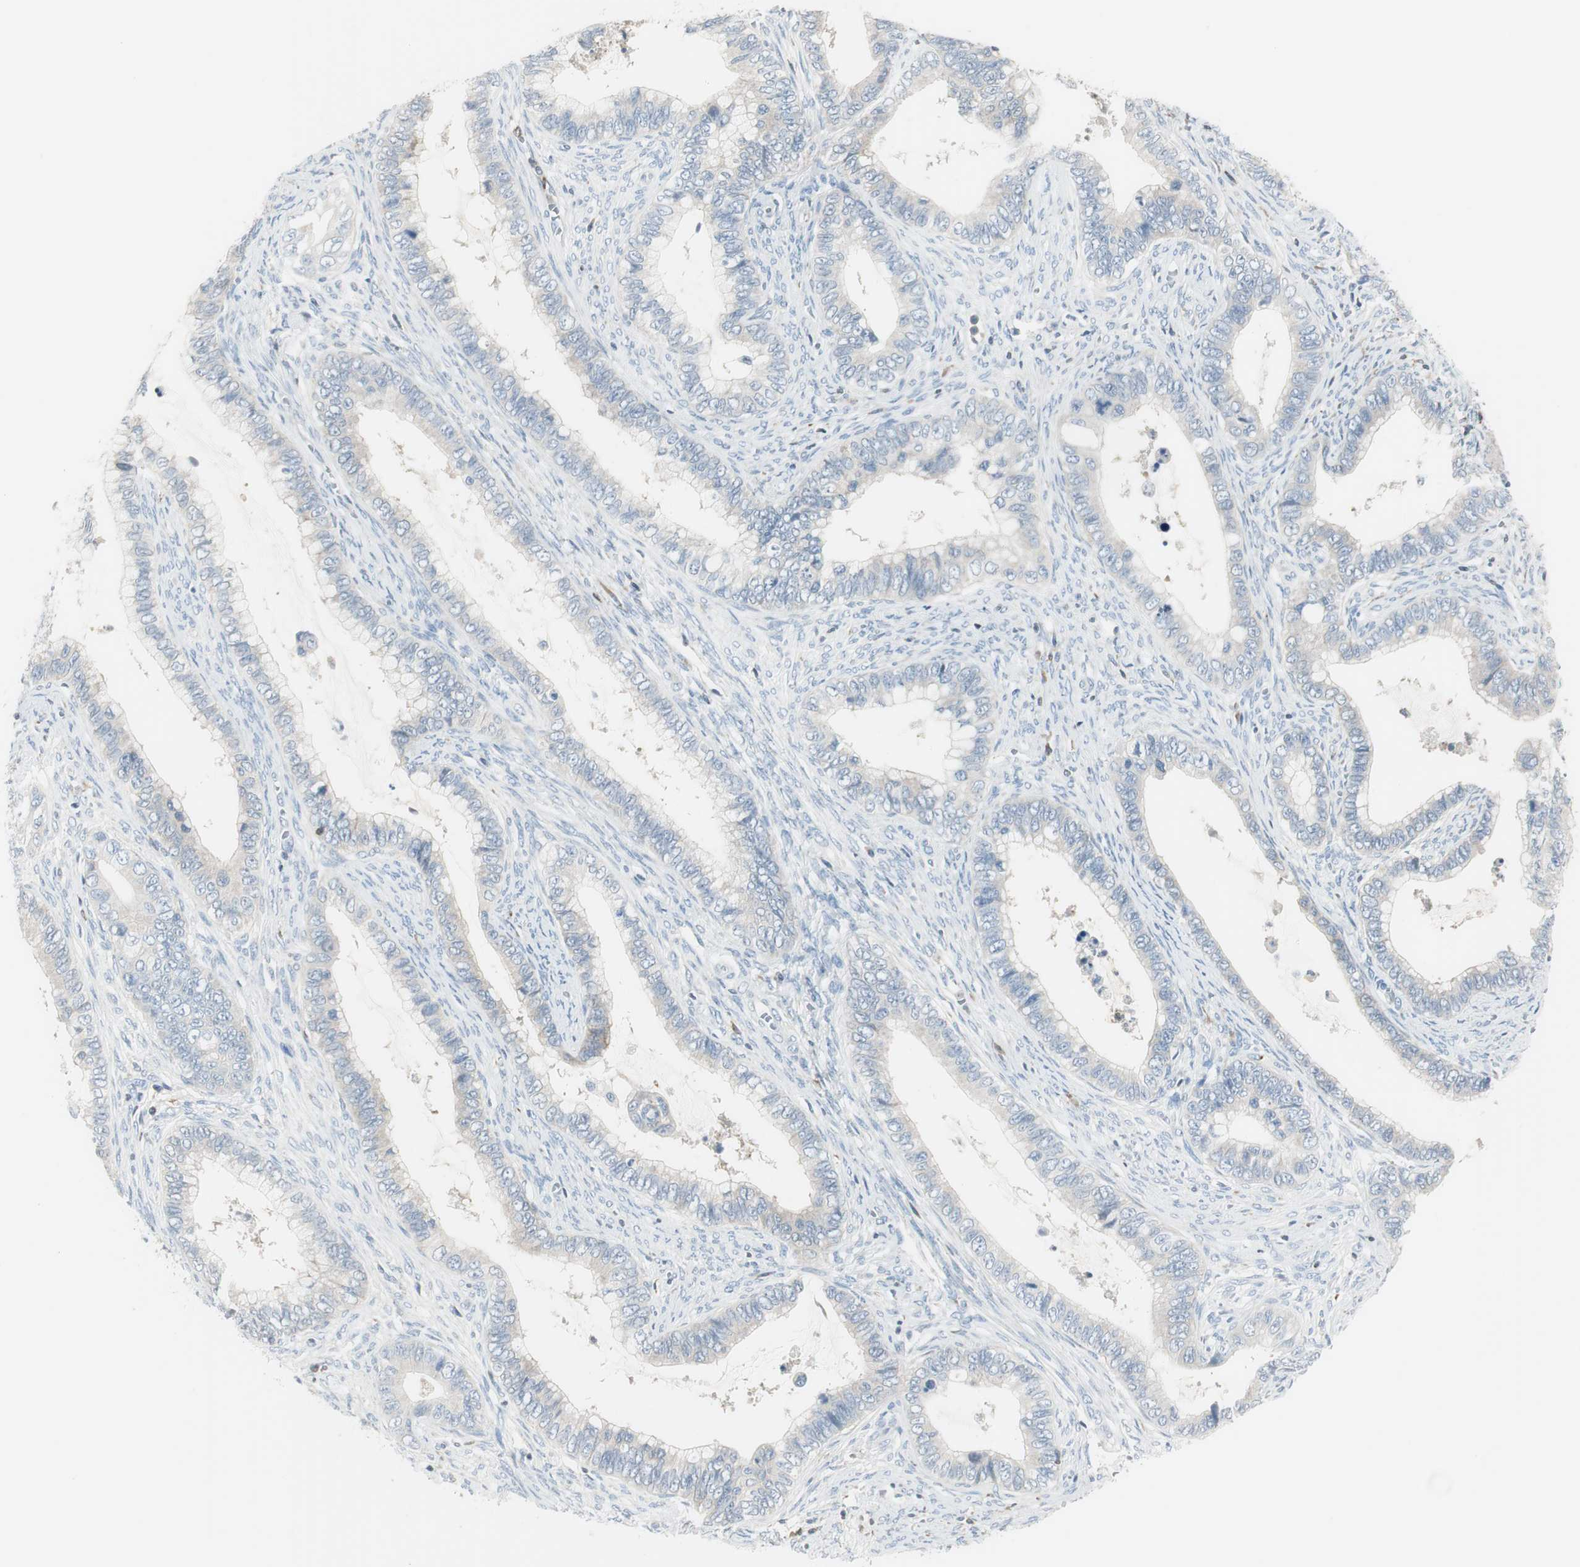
{"staining": {"intensity": "negative", "quantity": "none", "location": "none"}, "tissue": "cervical cancer", "cell_type": "Tumor cells", "image_type": "cancer", "snomed": [{"axis": "morphology", "description": "Adenocarcinoma, NOS"}, {"axis": "topography", "description": "Cervix"}], "caption": "Immunohistochemical staining of adenocarcinoma (cervical) displays no significant positivity in tumor cells. (DAB (3,3'-diaminobenzidine) IHC visualized using brightfield microscopy, high magnification).", "gene": "SLC9A3R1", "patient": {"sex": "female", "age": 44}}